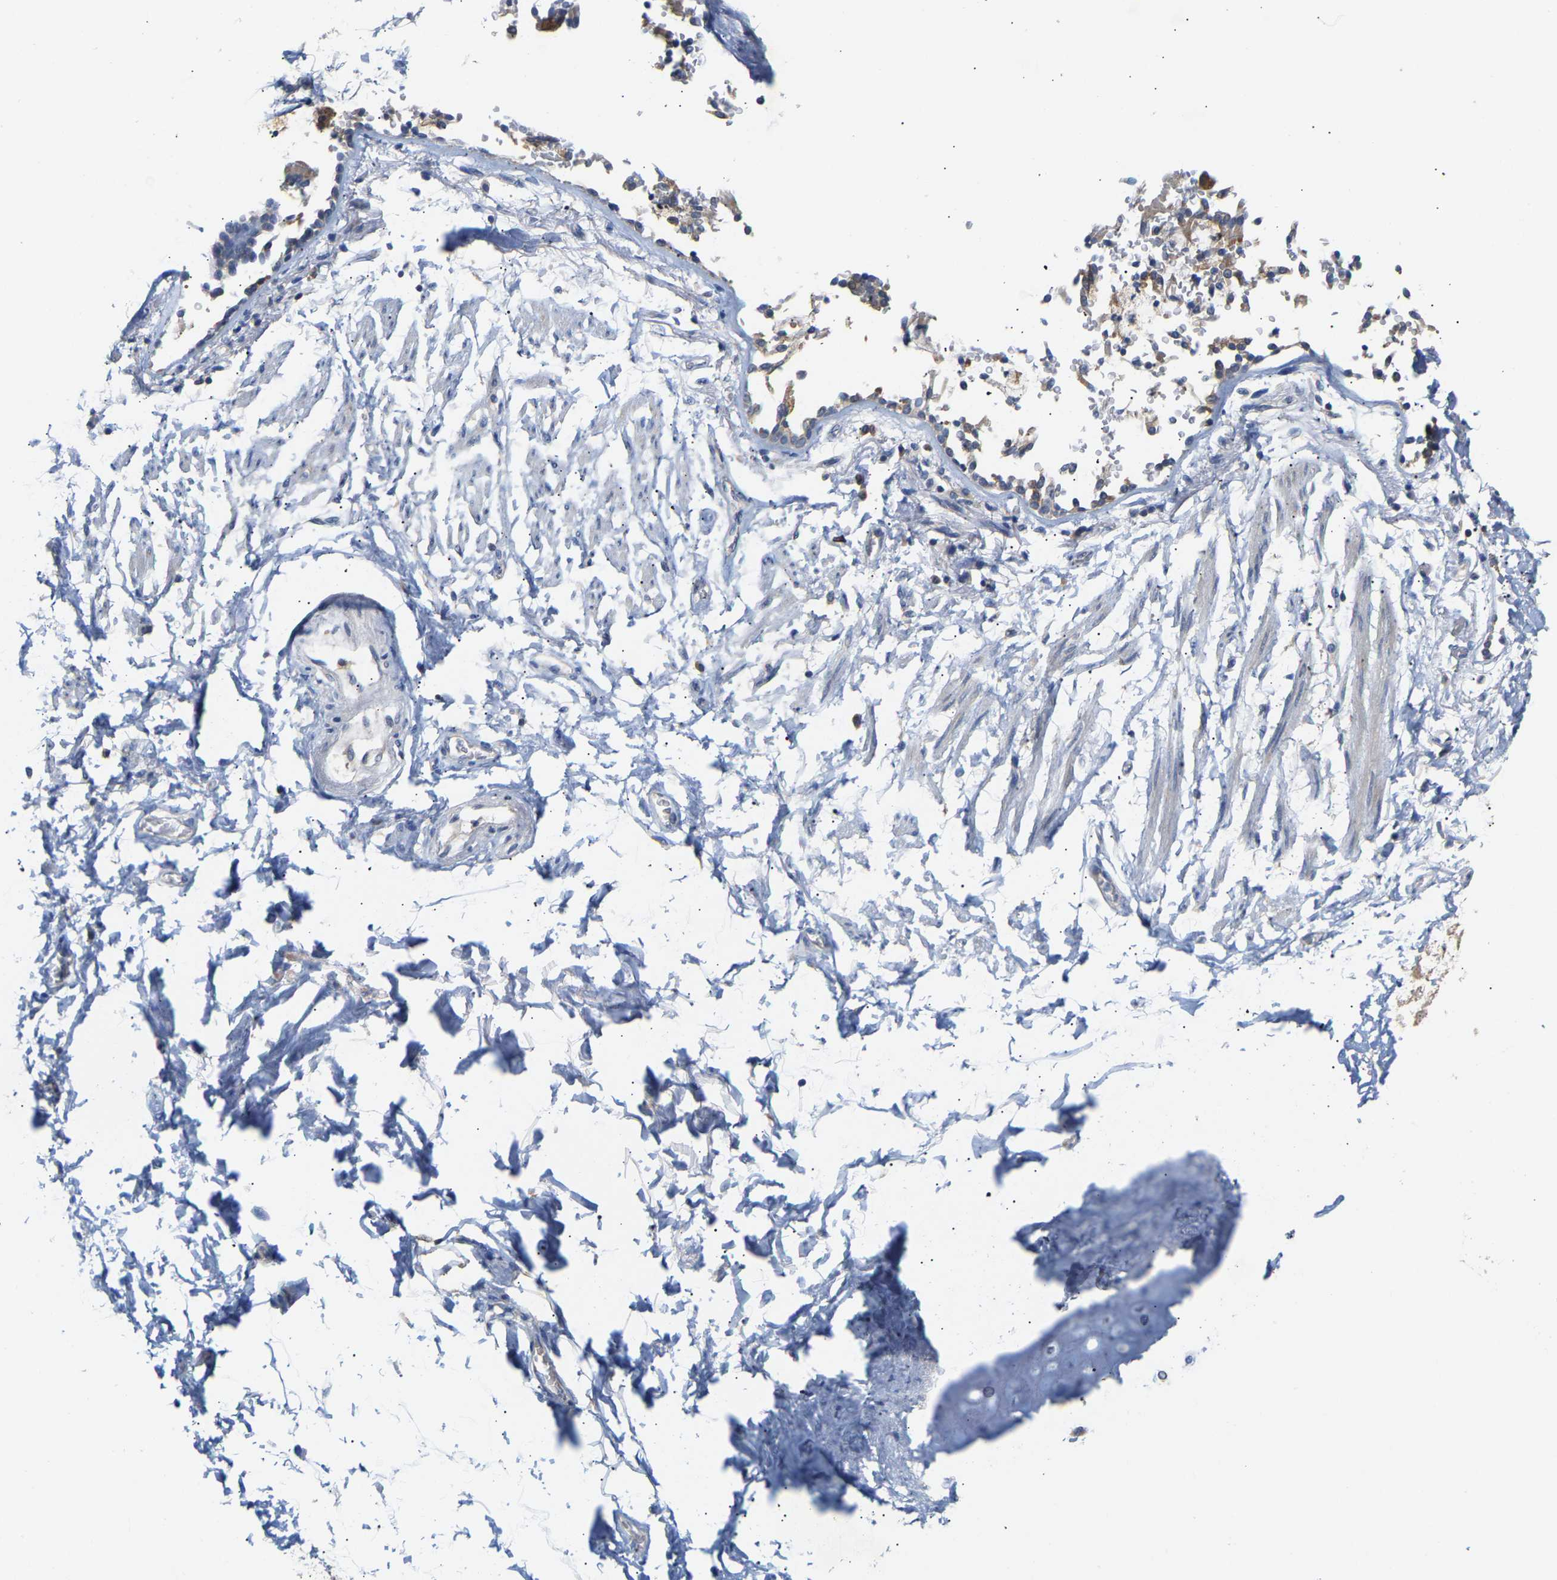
{"staining": {"intensity": "negative", "quantity": "none", "location": "none"}, "tissue": "adipose tissue", "cell_type": "Adipocytes", "image_type": "normal", "snomed": [{"axis": "morphology", "description": "Normal tissue, NOS"}, {"axis": "topography", "description": "Cartilage tissue"}, {"axis": "topography", "description": "Lung"}], "caption": "Immunohistochemistry (IHC) micrograph of benign human adipose tissue stained for a protein (brown), which shows no positivity in adipocytes.", "gene": "TPMT", "patient": {"sex": "female", "age": 77}}